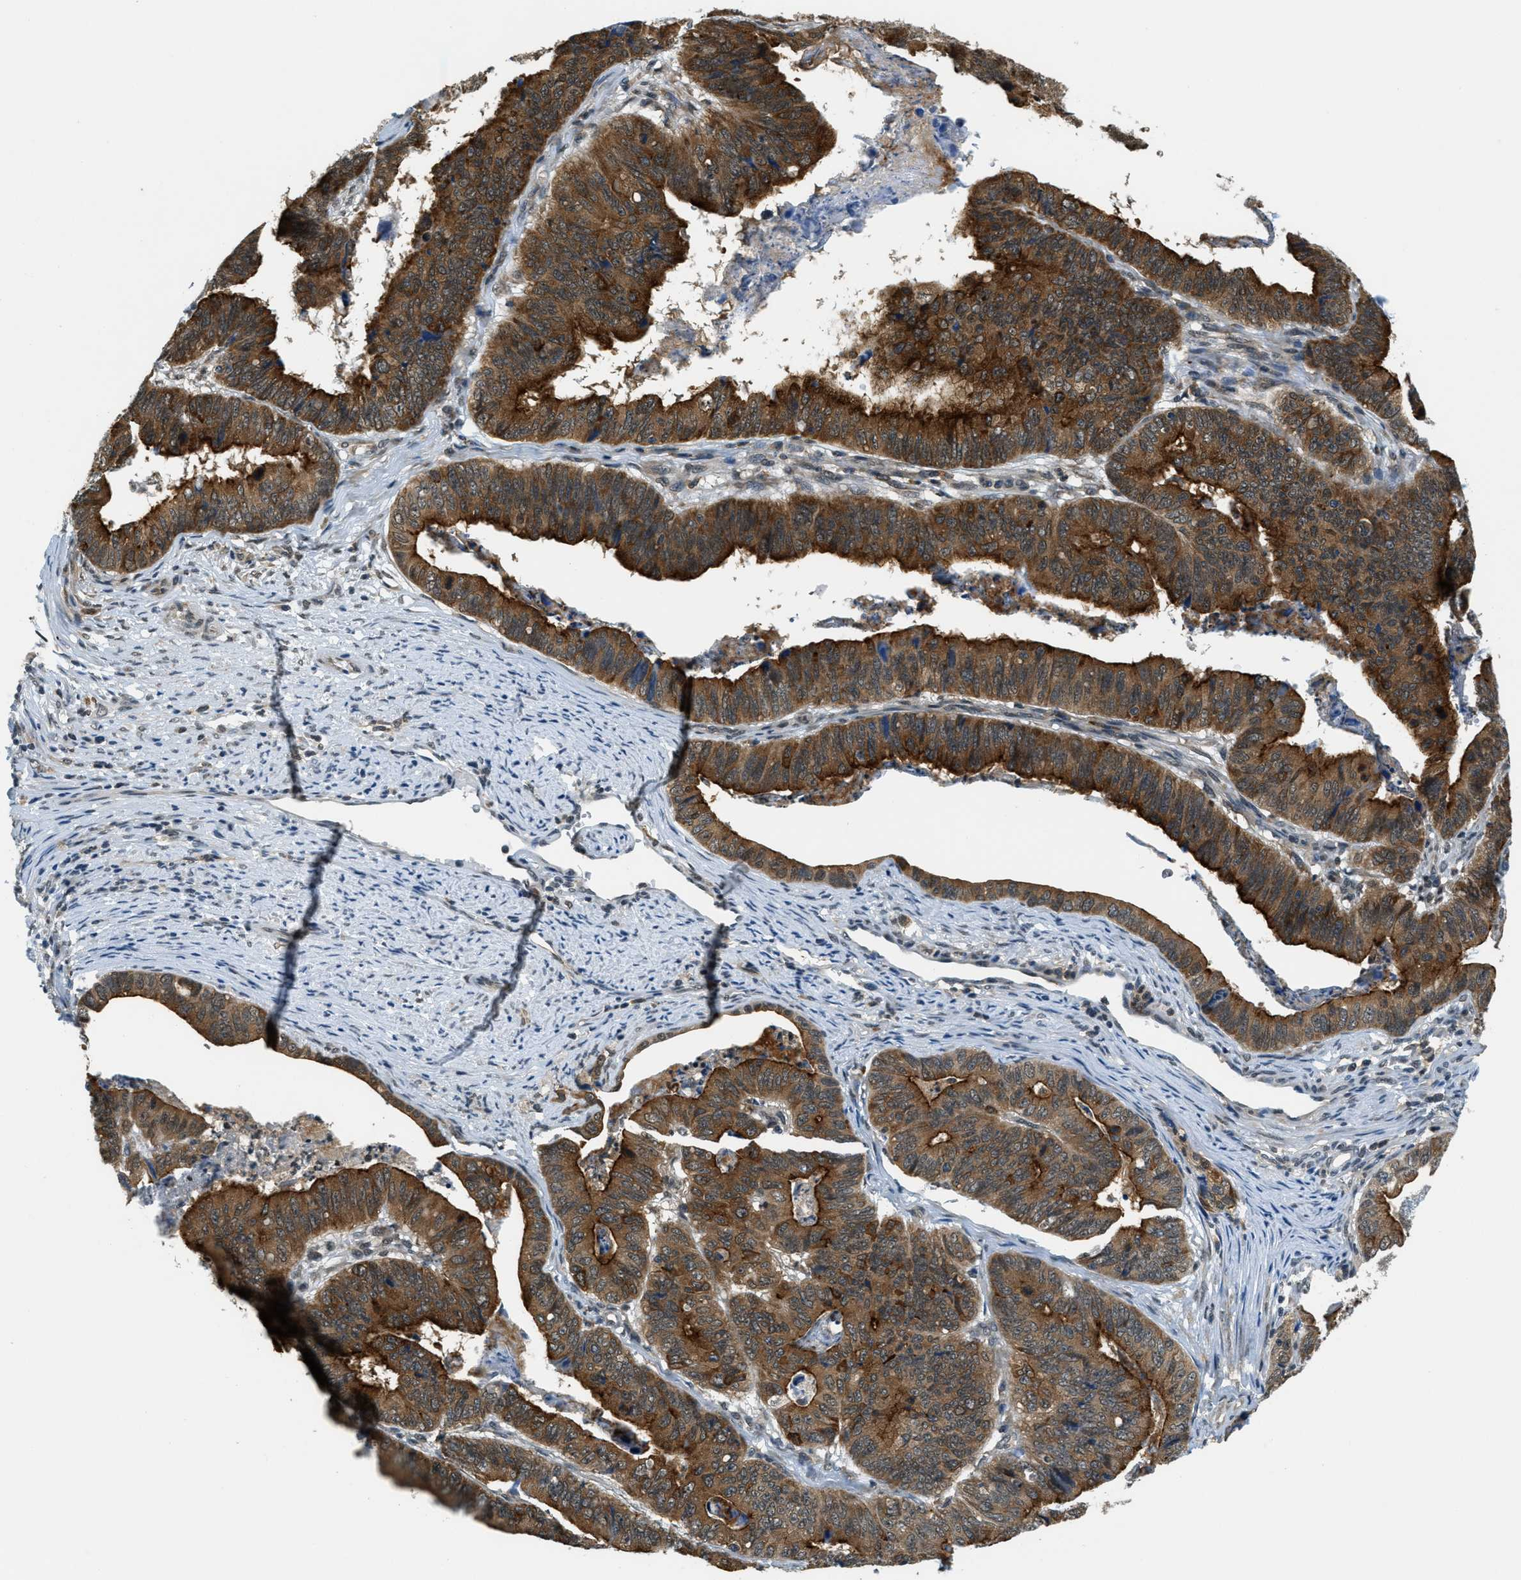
{"staining": {"intensity": "strong", "quantity": ">75%", "location": "cytoplasmic/membranous"}, "tissue": "stomach cancer", "cell_type": "Tumor cells", "image_type": "cancer", "snomed": [{"axis": "morphology", "description": "Adenocarcinoma, NOS"}, {"axis": "topography", "description": "Stomach, lower"}], "caption": "Brown immunohistochemical staining in adenocarcinoma (stomach) displays strong cytoplasmic/membranous positivity in approximately >75% of tumor cells.", "gene": "RAB11FIP1", "patient": {"sex": "male", "age": 77}}